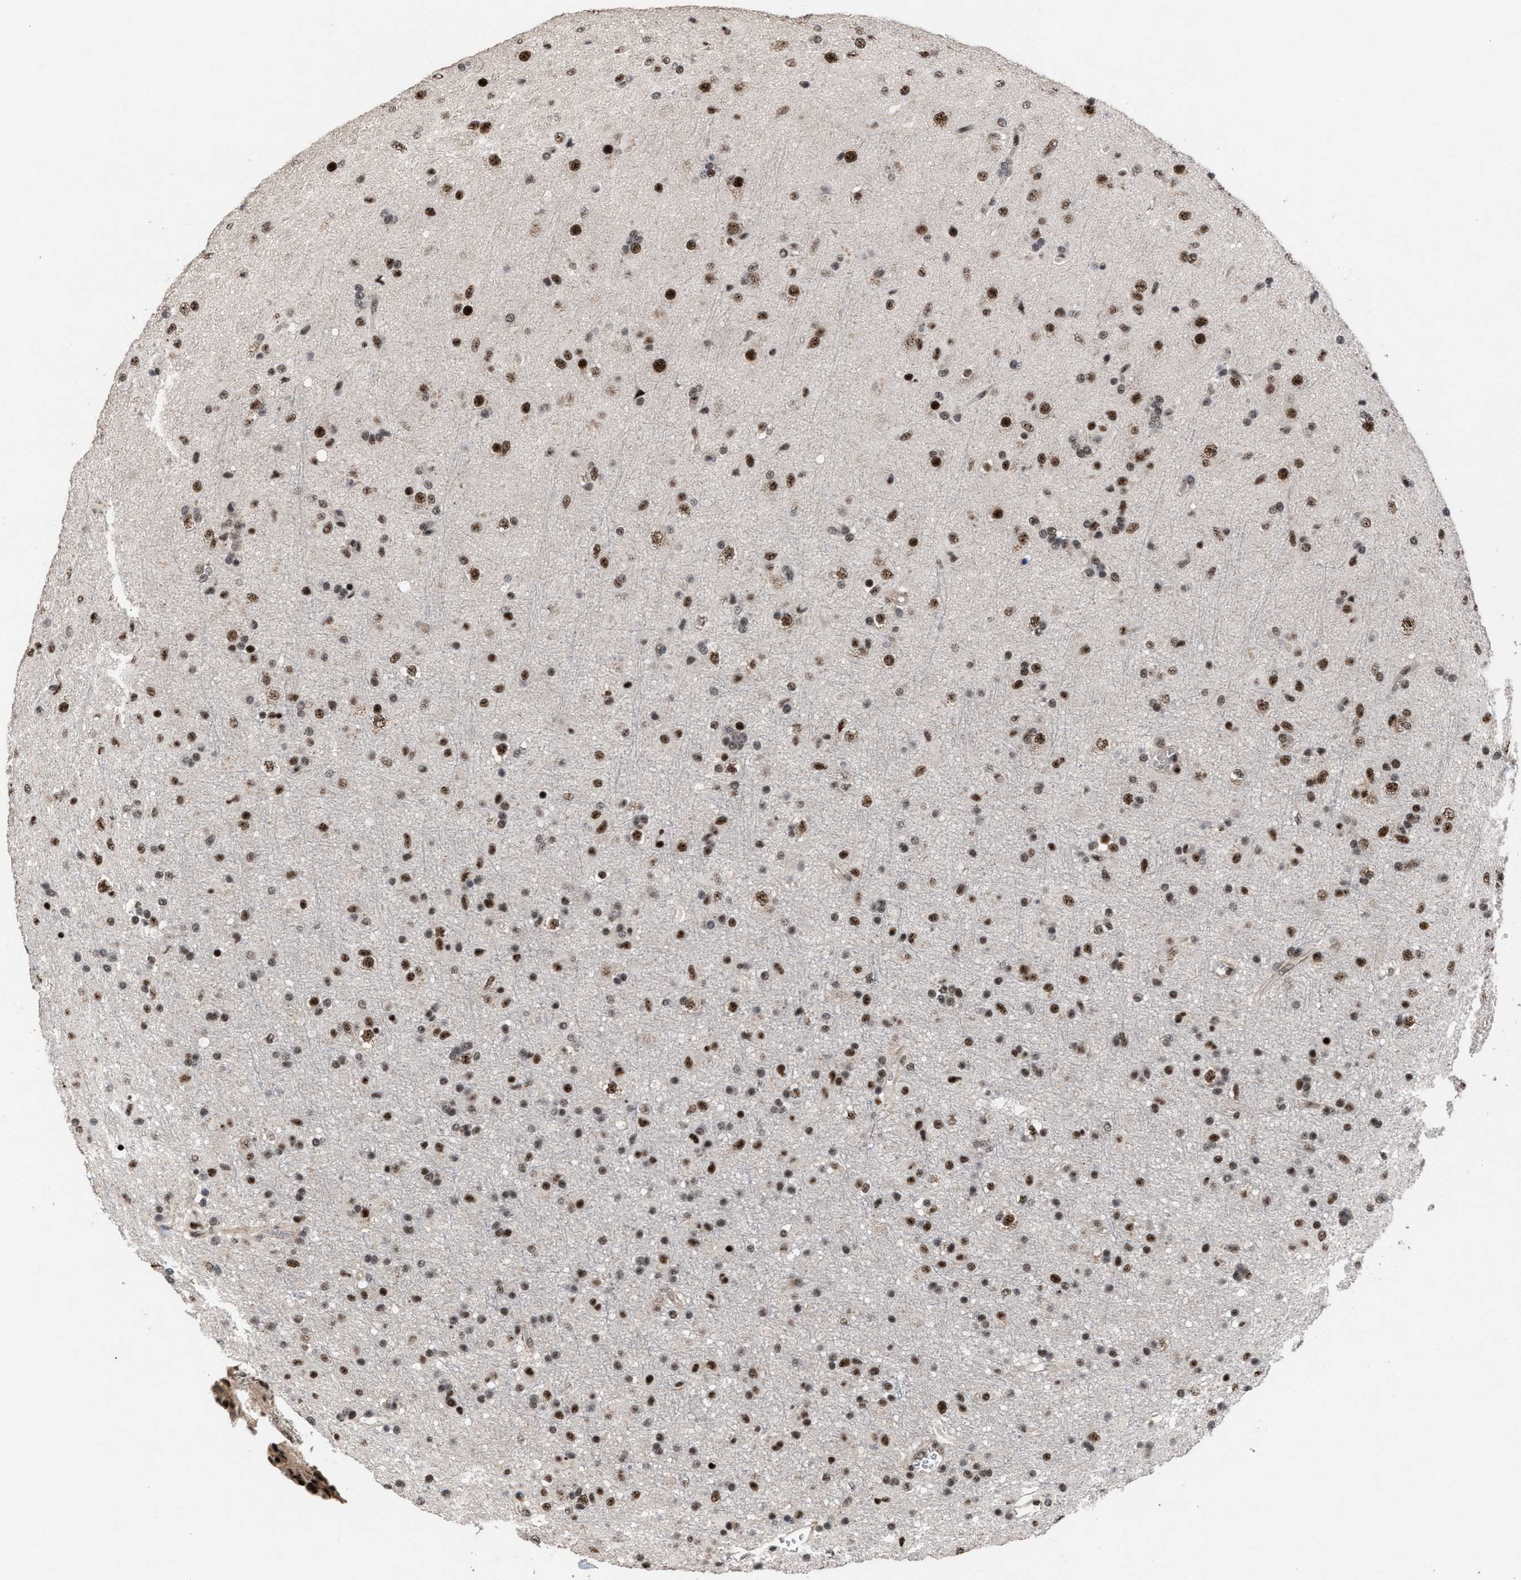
{"staining": {"intensity": "strong", "quantity": "25%-75%", "location": "nuclear"}, "tissue": "glioma", "cell_type": "Tumor cells", "image_type": "cancer", "snomed": [{"axis": "morphology", "description": "Glioma, malignant, Low grade"}, {"axis": "topography", "description": "Brain"}], "caption": "Glioma stained with a protein marker displays strong staining in tumor cells.", "gene": "EIF4A3", "patient": {"sex": "male", "age": 65}}